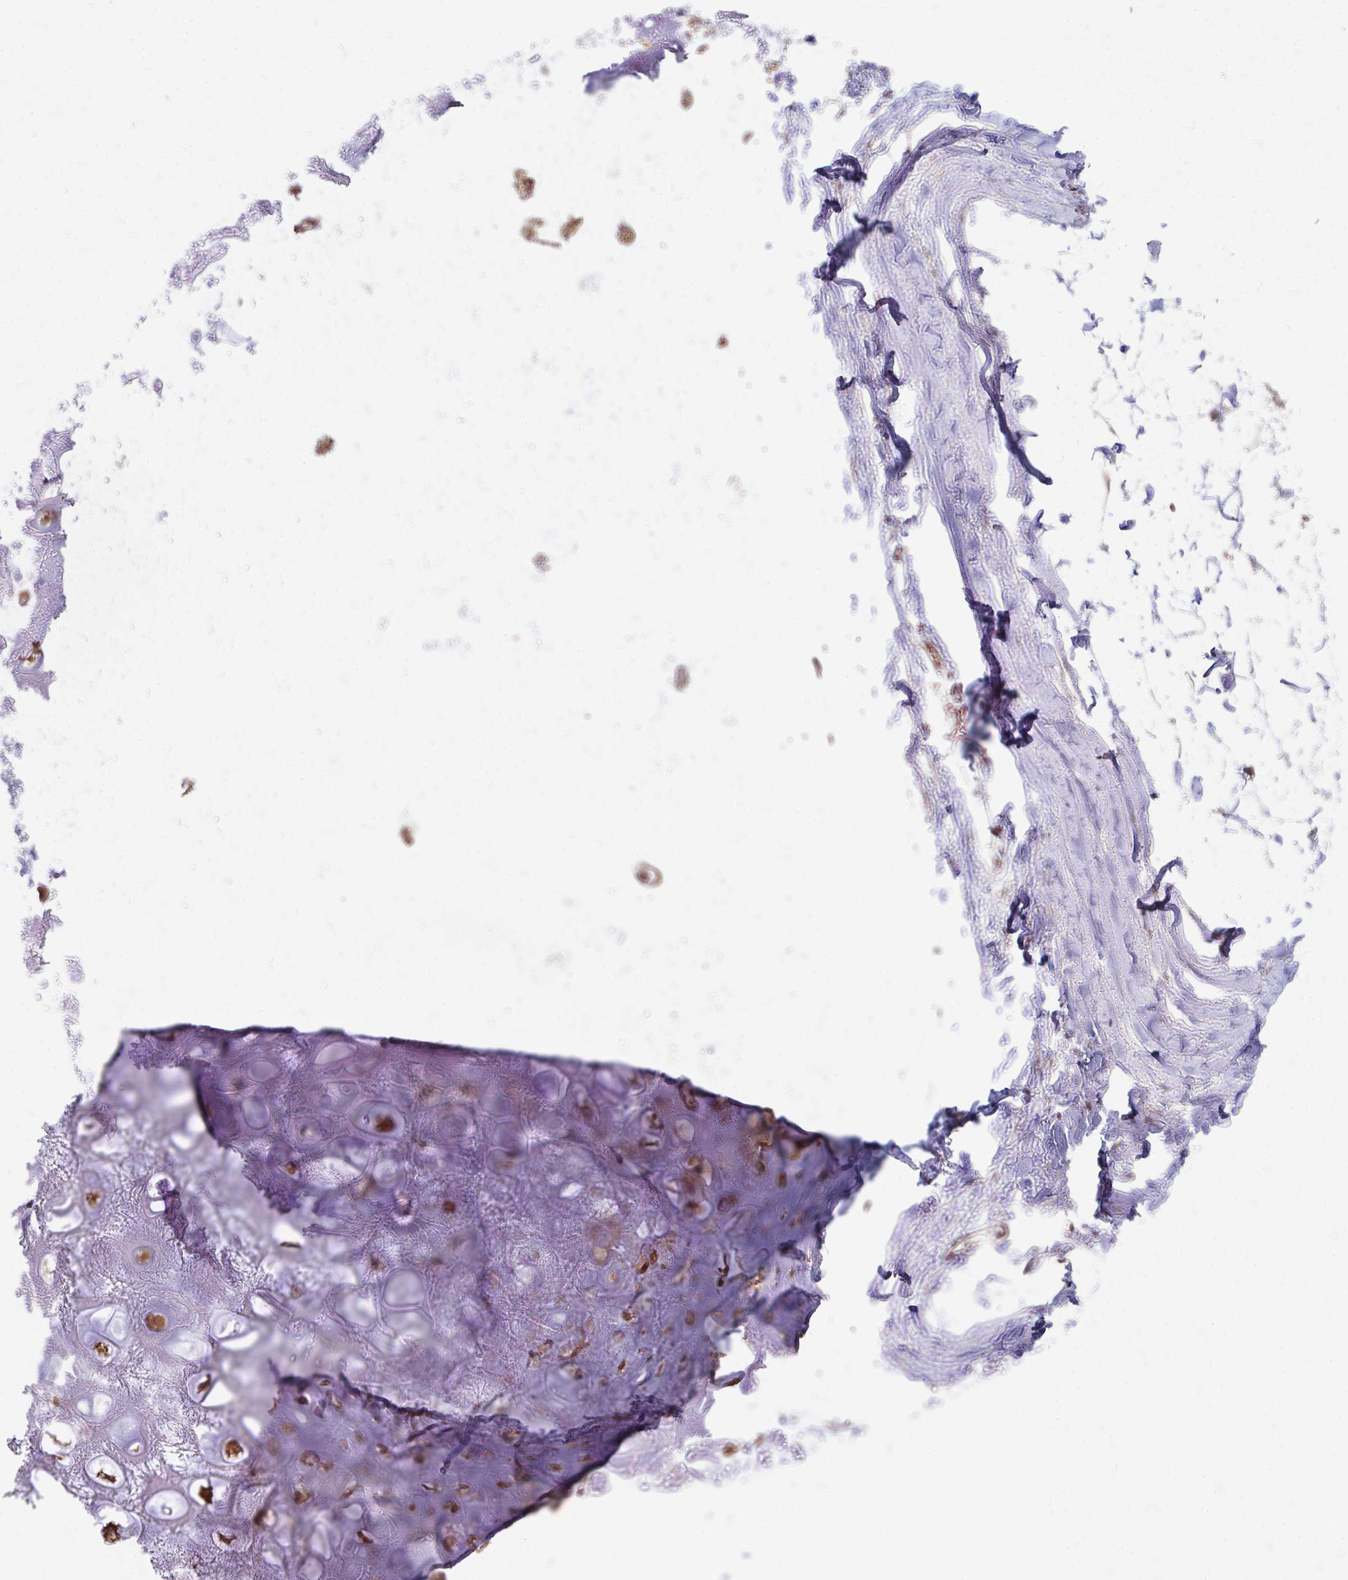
{"staining": {"intensity": "negative", "quantity": "none", "location": "none"}, "tissue": "adipose tissue", "cell_type": "Adipocytes", "image_type": "normal", "snomed": [{"axis": "morphology", "description": "Normal tissue, NOS"}, {"axis": "topography", "description": "Lymph node"}, {"axis": "topography", "description": "Cartilage tissue"}, {"axis": "topography", "description": "Nasopharynx"}], "caption": "An IHC micrograph of benign adipose tissue is shown. There is no staining in adipocytes of adipose tissue. (Stains: DAB IHC with hematoxylin counter stain, Microscopy: brightfield microscopy at high magnification).", "gene": "RABGAP1L", "patient": {"sex": "male", "age": 63}}